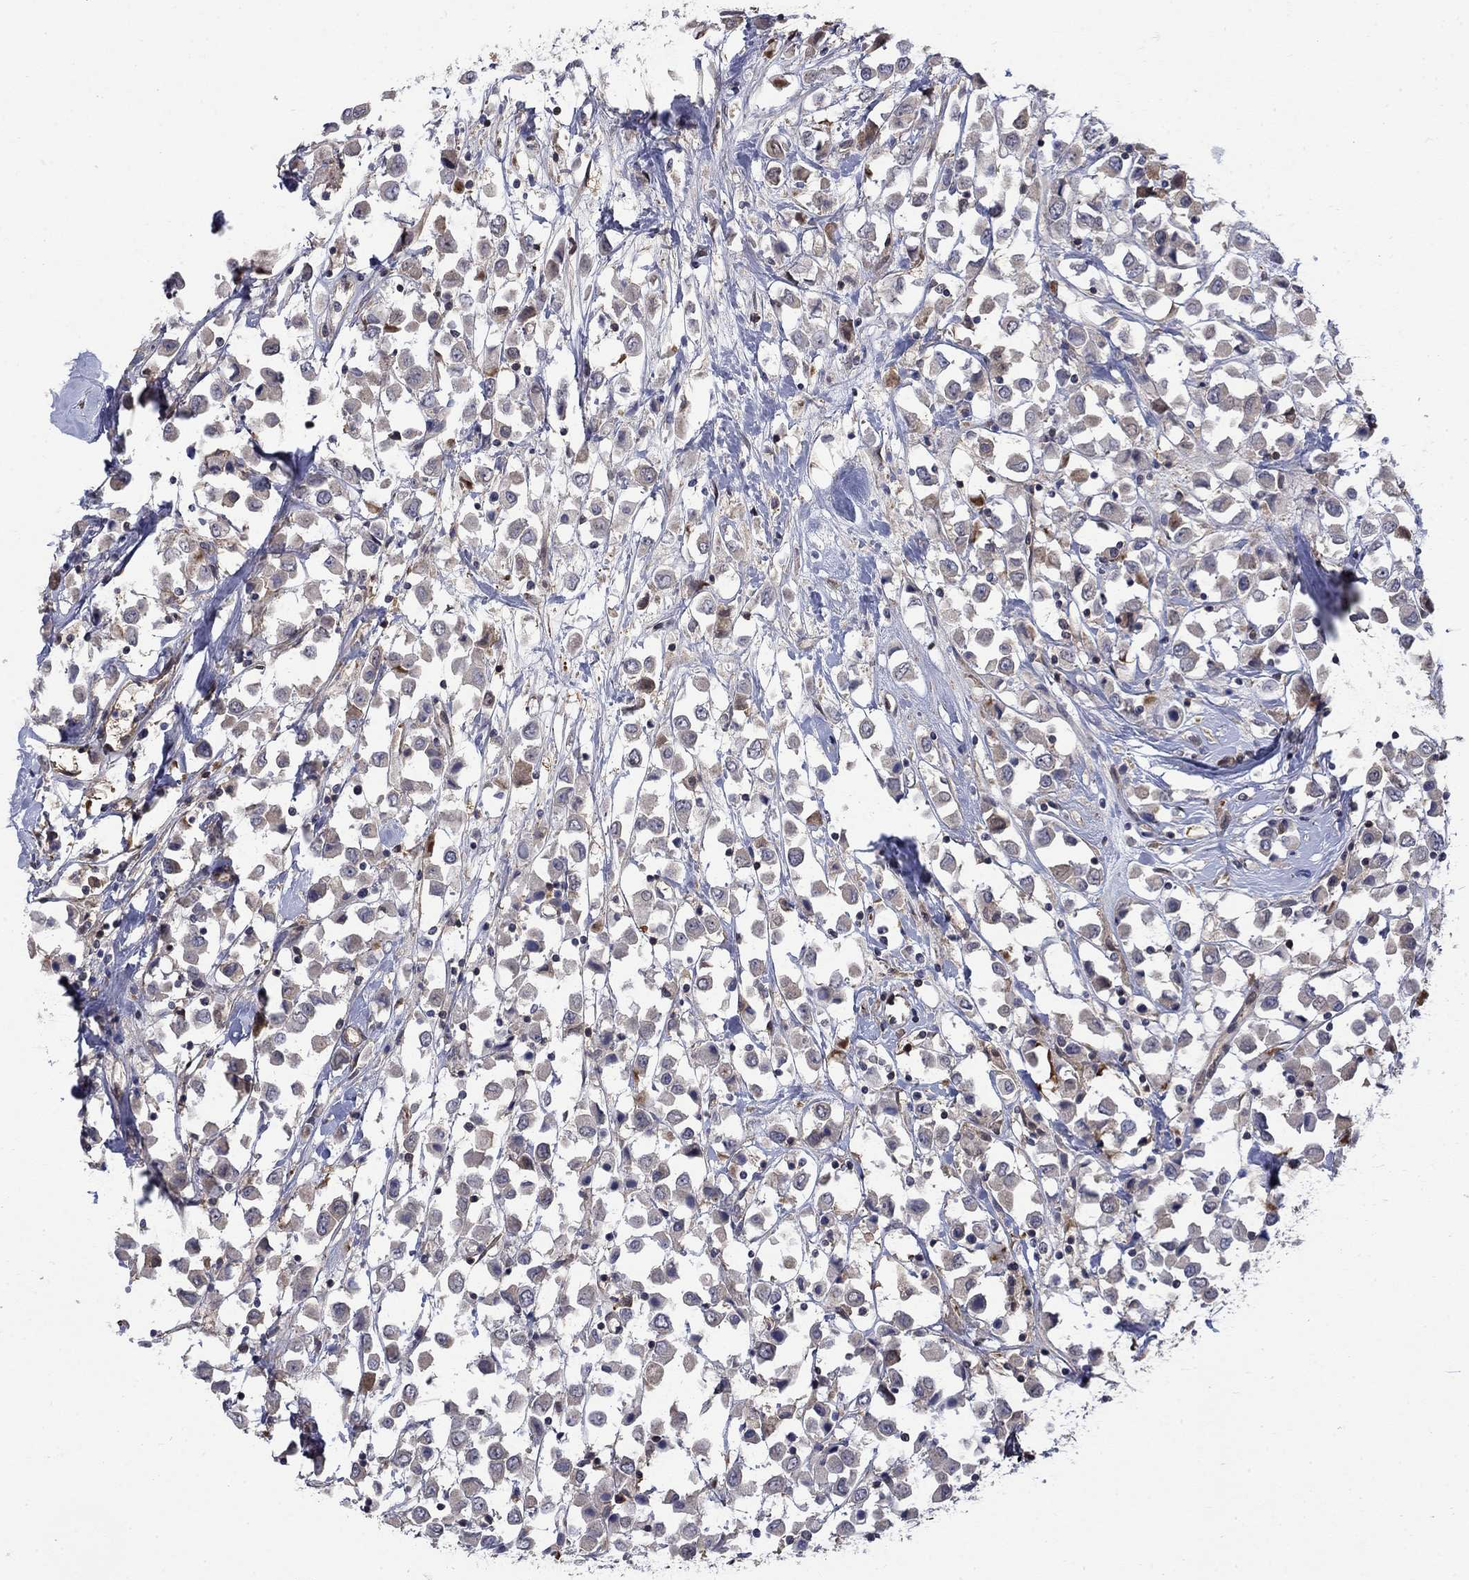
{"staining": {"intensity": "moderate", "quantity": "<25%", "location": "cytoplasmic/membranous"}, "tissue": "breast cancer", "cell_type": "Tumor cells", "image_type": "cancer", "snomed": [{"axis": "morphology", "description": "Duct carcinoma"}, {"axis": "topography", "description": "Breast"}], "caption": "Immunohistochemistry (DAB) staining of human breast cancer (infiltrating ductal carcinoma) displays moderate cytoplasmic/membranous protein positivity in about <25% of tumor cells.", "gene": "PDZD2", "patient": {"sex": "female", "age": 61}}